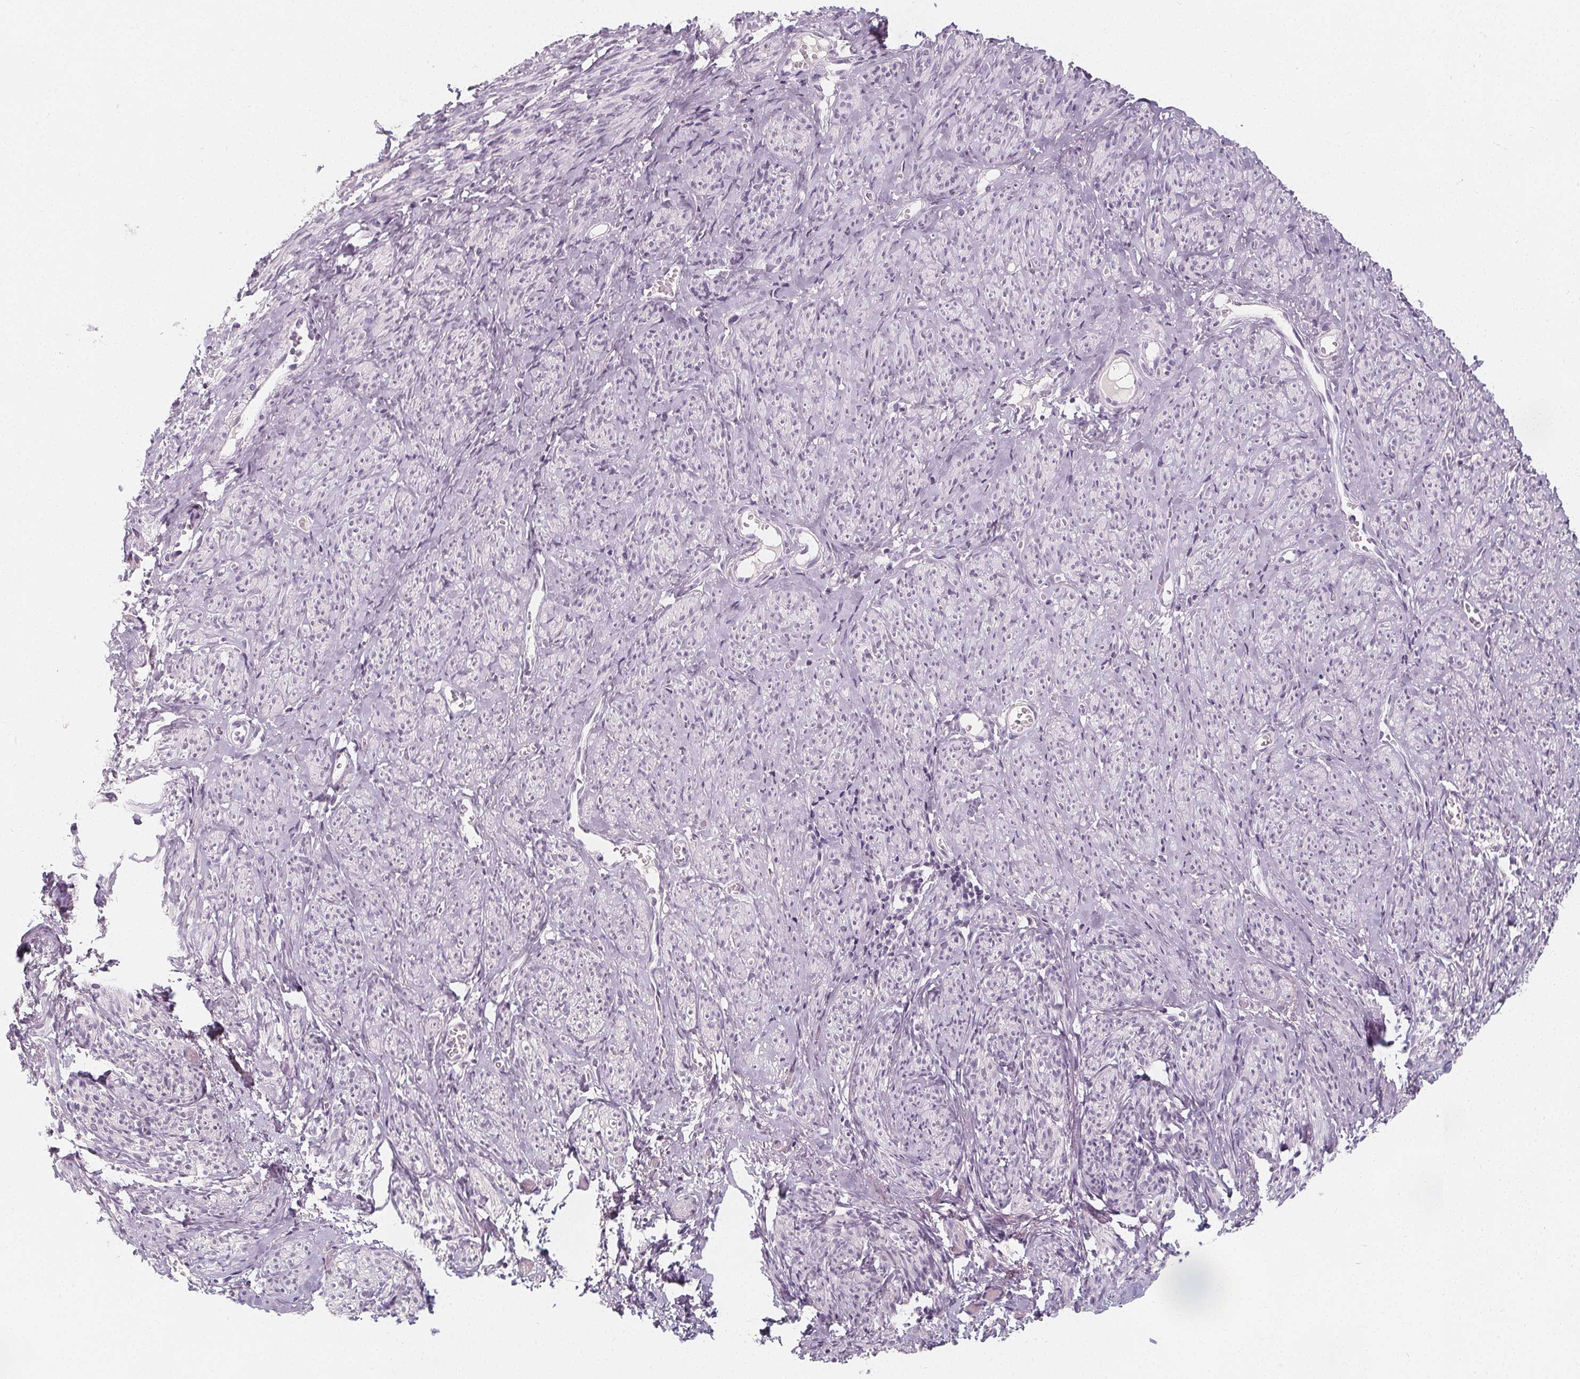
{"staining": {"intensity": "negative", "quantity": "none", "location": "none"}, "tissue": "smooth muscle", "cell_type": "Smooth muscle cells", "image_type": "normal", "snomed": [{"axis": "morphology", "description": "Normal tissue, NOS"}, {"axis": "topography", "description": "Smooth muscle"}], "caption": "Smooth muscle cells are negative for protein expression in unremarkable human smooth muscle. (Stains: DAB IHC with hematoxylin counter stain, Microscopy: brightfield microscopy at high magnification).", "gene": "DBX2", "patient": {"sex": "female", "age": 65}}